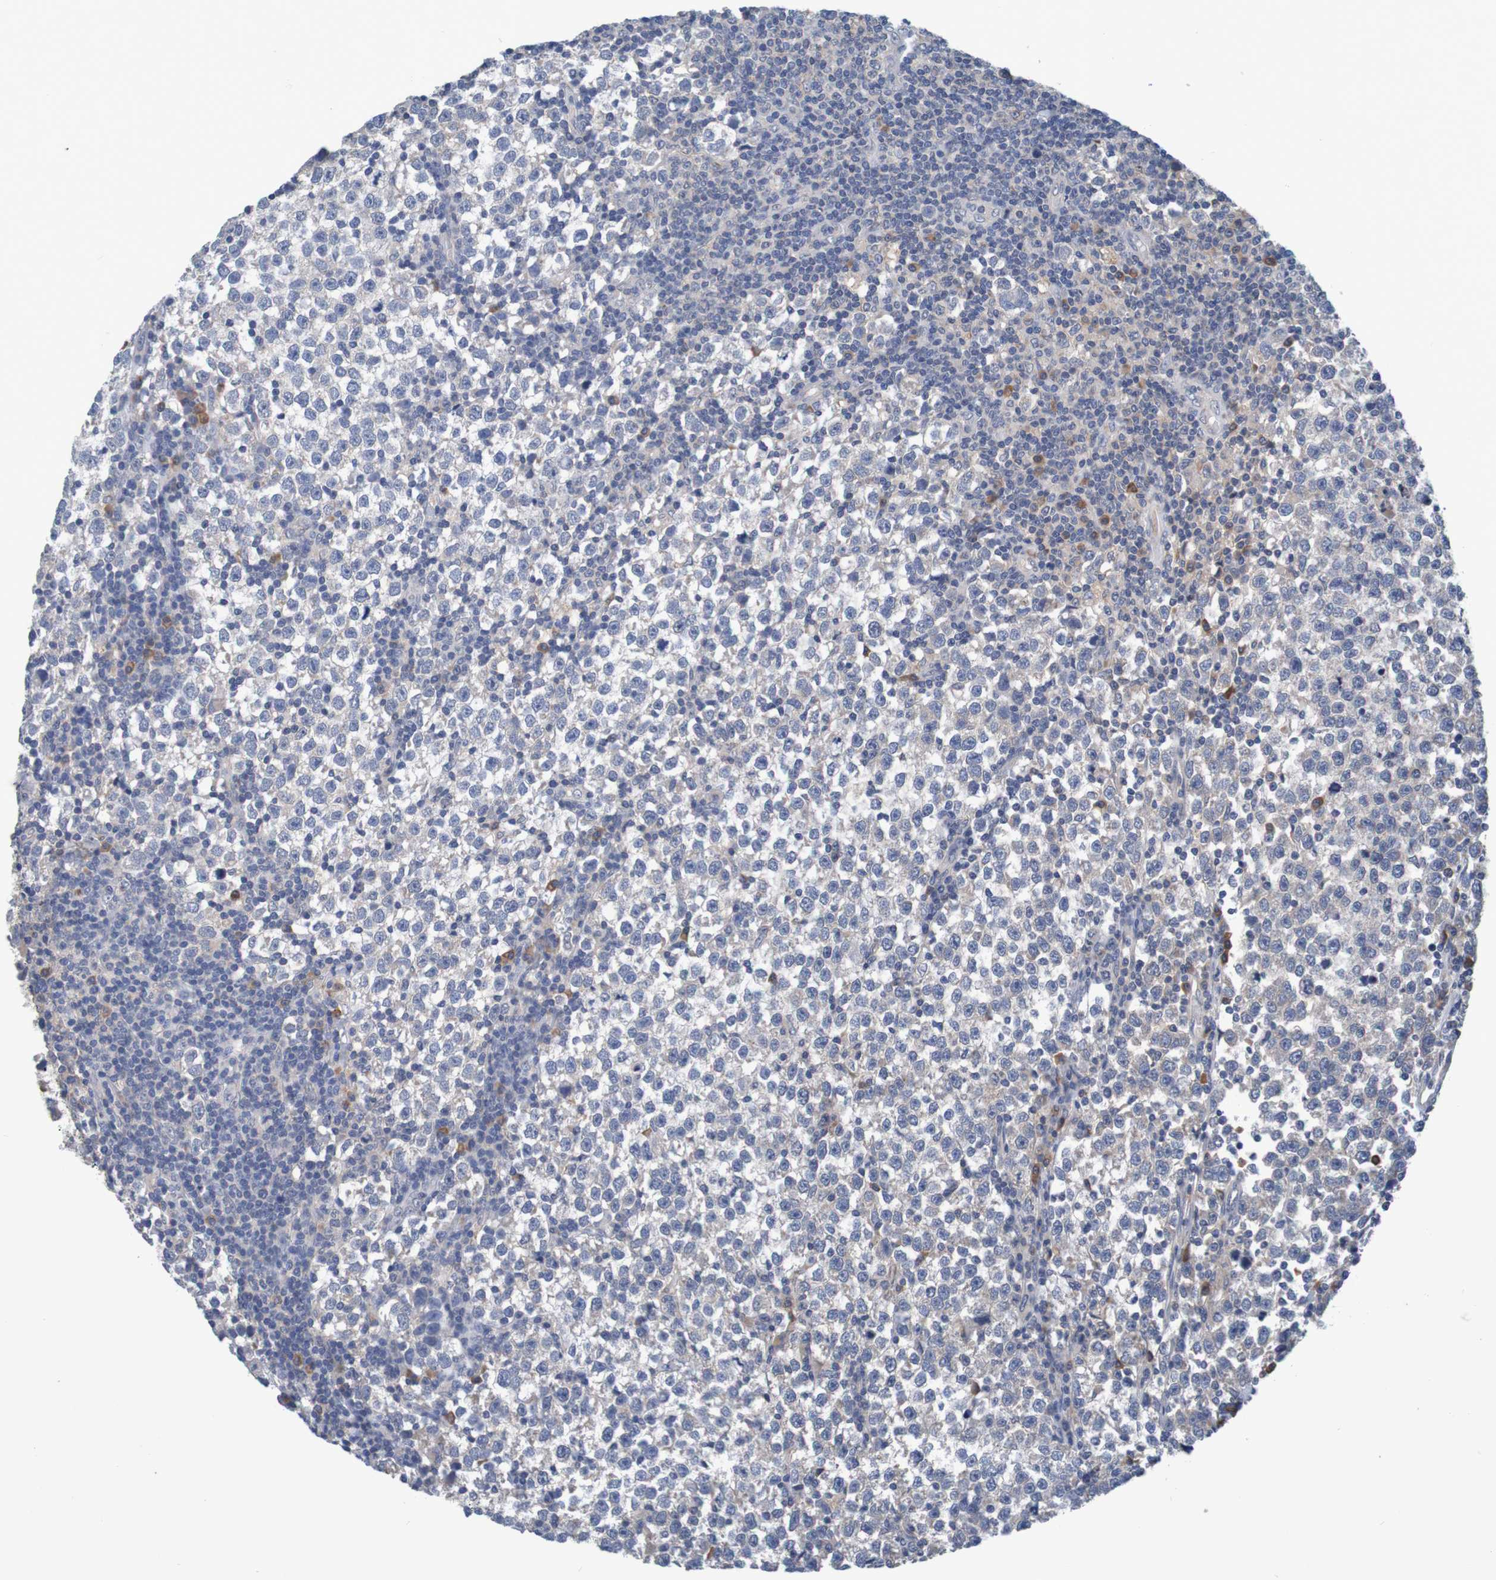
{"staining": {"intensity": "weak", "quantity": "<25%", "location": "cytoplasmic/membranous"}, "tissue": "testis cancer", "cell_type": "Tumor cells", "image_type": "cancer", "snomed": [{"axis": "morphology", "description": "Seminoma, NOS"}, {"axis": "topography", "description": "Testis"}], "caption": "Image shows no significant protein expression in tumor cells of seminoma (testis).", "gene": "LTA", "patient": {"sex": "male", "age": 43}}